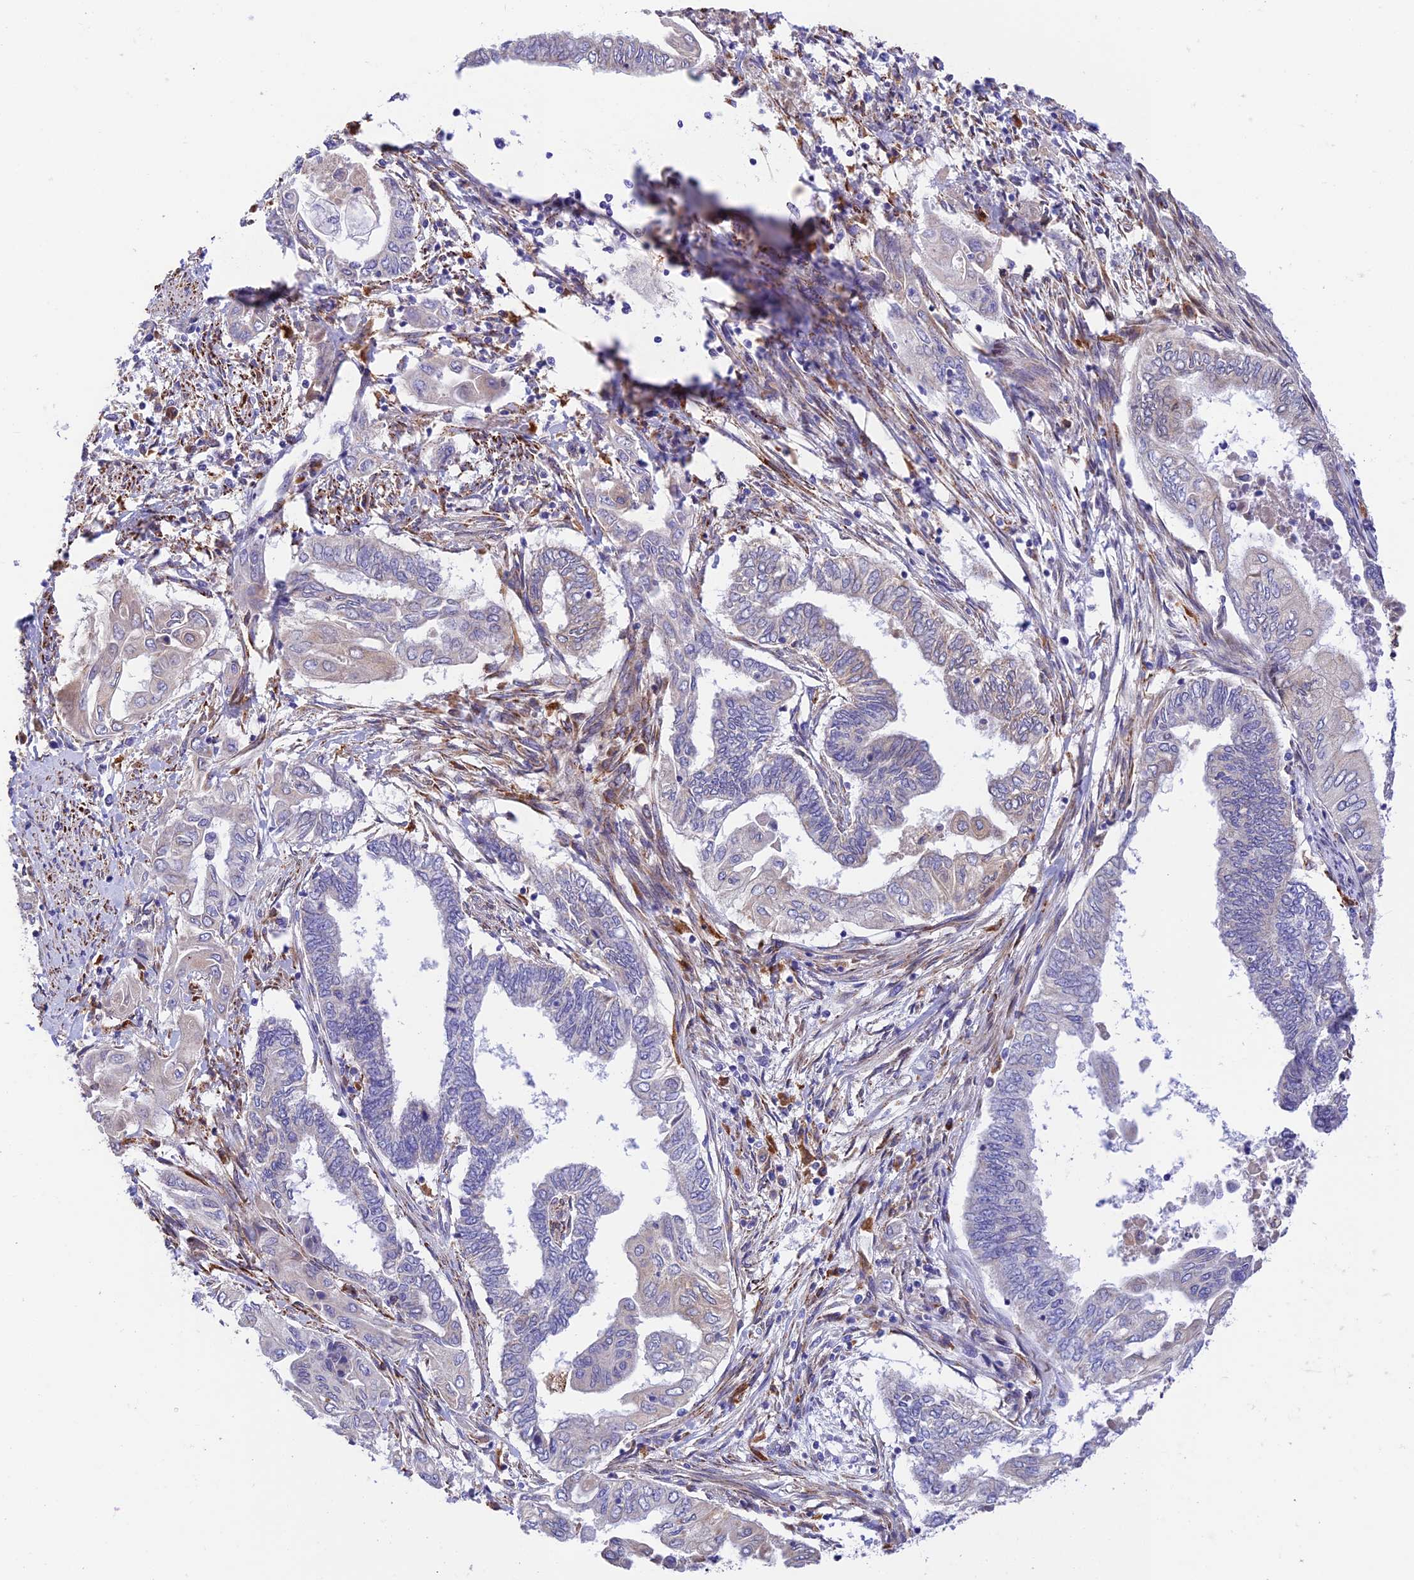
{"staining": {"intensity": "weak", "quantity": "<25%", "location": "cytoplasmic/membranous"}, "tissue": "endometrial cancer", "cell_type": "Tumor cells", "image_type": "cancer", "snomed": [{"axis": "morphology", "description": "Adenocarcinoma, NOS"}, {"axis": "topography", "description": "Uterus"}, {"axis": "topography", "description": "Endometrium"}], "caption": "The image exhibits no significant staining in tumor cells of endometrial adenocarcinoma.", "gene": "VKORC1", "patient": {"sex": "female", "age": 70}}